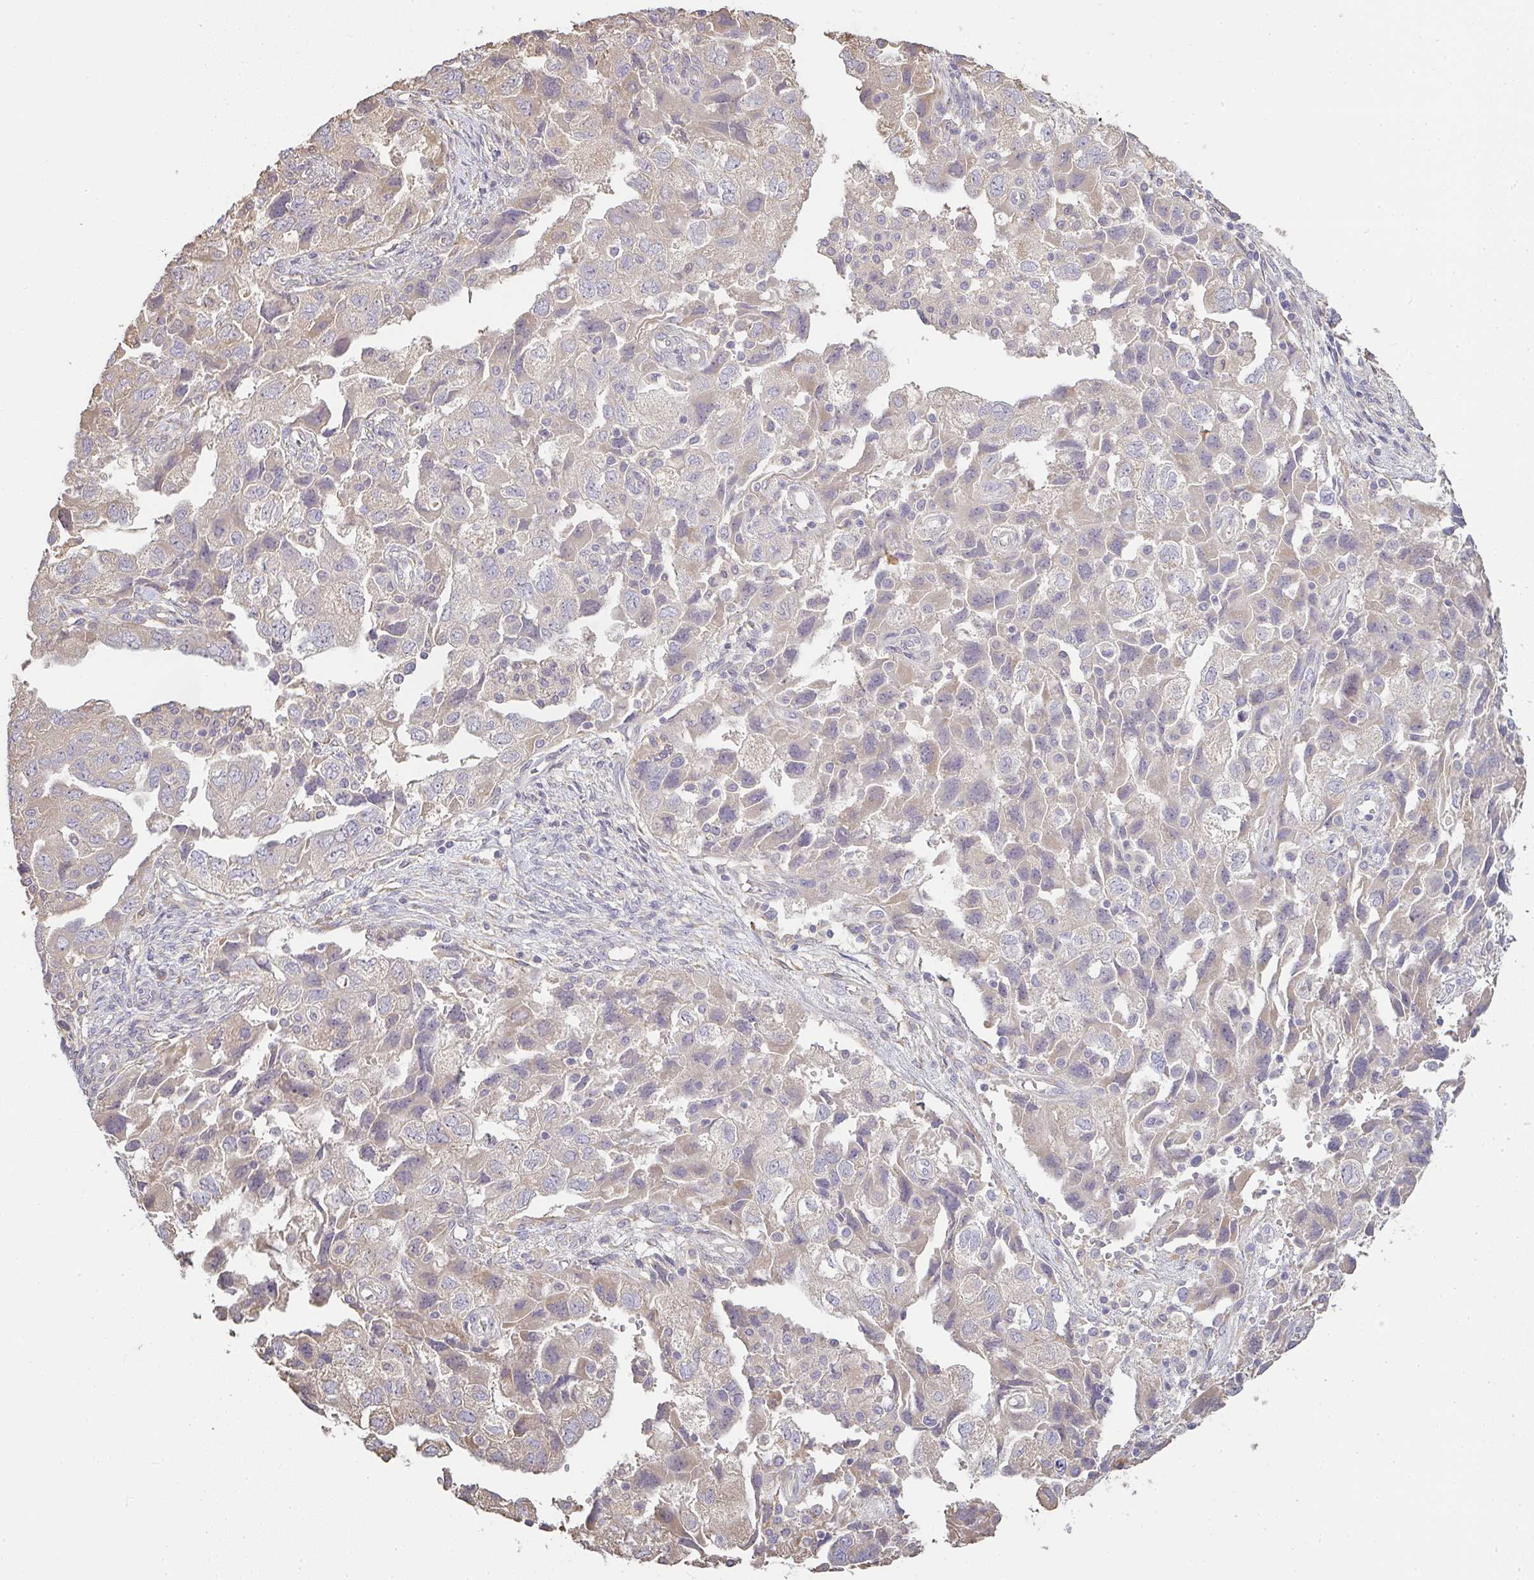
{"staining": {"intensity": "weak", "quantity": "<25%", "location": "cytoplasmic/membranous"}, "tissue": "ovarian cancer", "cell_type": "Tumor cells", "image_type": "cancer", "snomed": [{"axis": "morphology", "description": "Carcinoma, NOS"}, {"axis": "morphology", "description": "Cystadenocarcinoma, serous, NOS"}, {"axis": "topography", "description": "Ovary"}], "caption": "The histopathology image demonstrates no staining of tumor cells in ovarian carcinoma.", "gene": "BRINP3", "patient": {"sex": "female", "age": 69}}